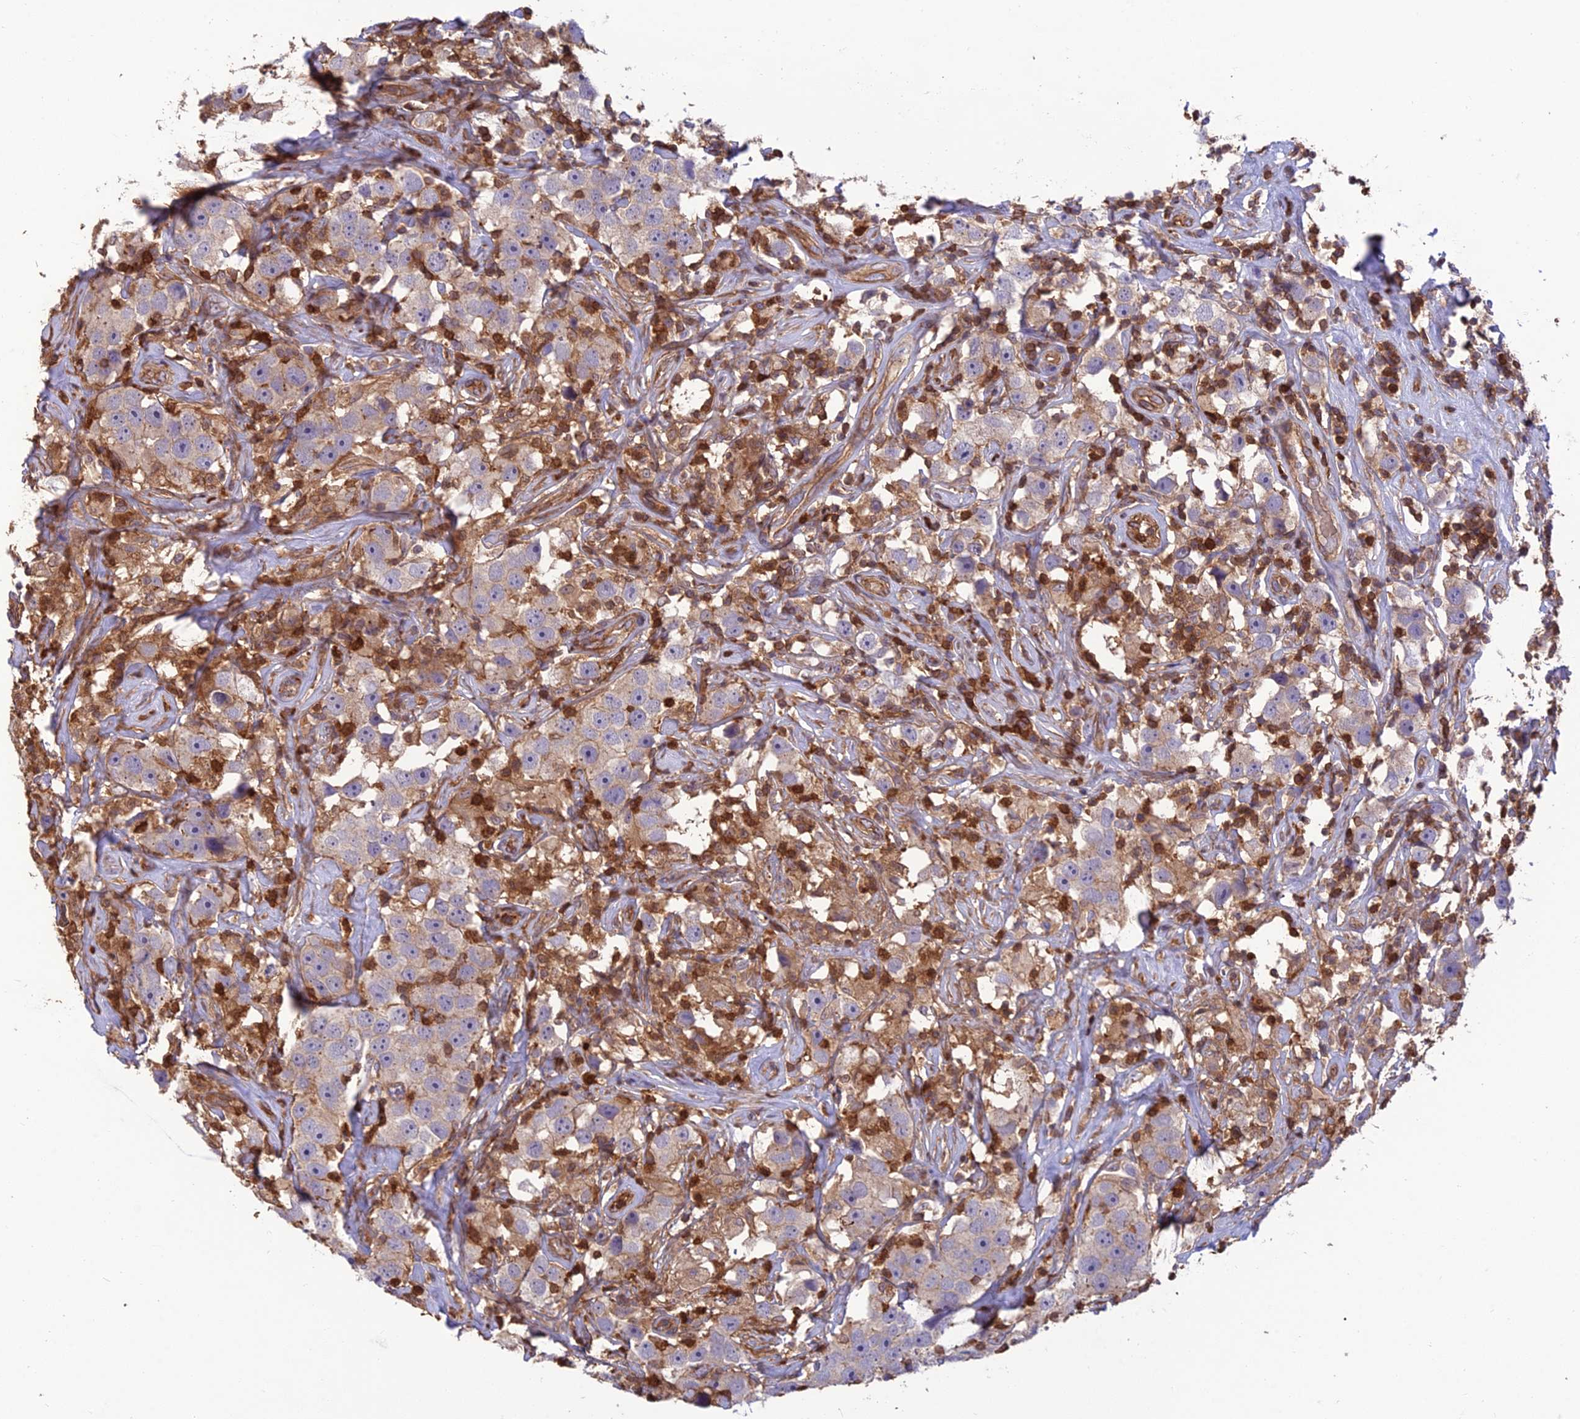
{"staining": {"intensity": "negative", "quantity": "none", "location": "none"}, "tissue": "testis cancer", "cell_type": "Tumor cells", "image_type": "cancer", "snomed": [{"axis": "morphology", "description": "Seminoma, NOS"}, {"axis": "topography", "description": "Testis"}], "caption": "High power microscopy photomicrograph of an immunohistochemistry photomicrograph of testis seminoma, revealing no significant positivity in tumor cells. Nuclei are stained in blue.", "gene": "HPSE2", "patient": {"sex": "male", "age": 49}}